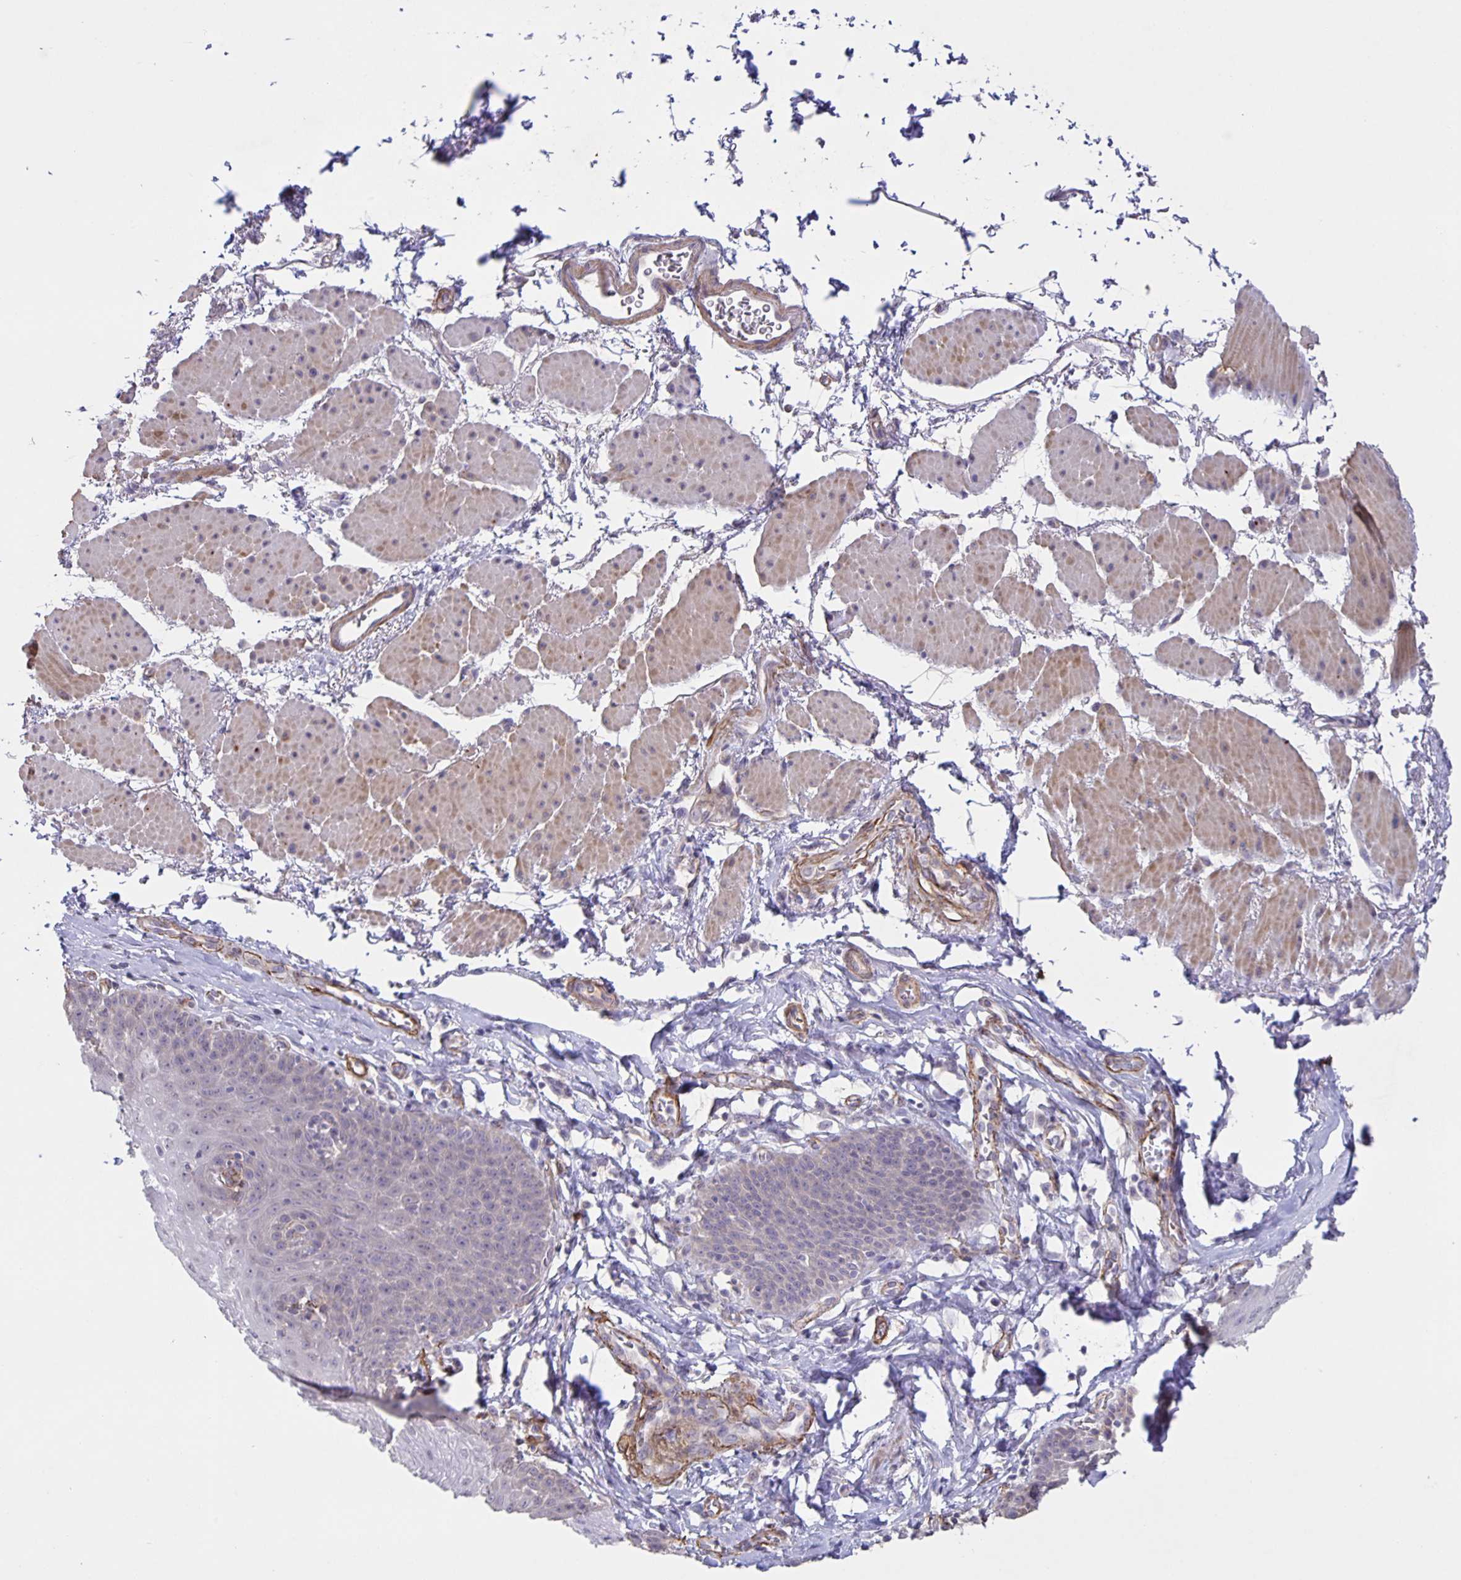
{"staining": {"intensity": "negative", "quantity": "none", "location": "none"}, "tissue": "esophagus", "cell_type": "Squamous epithelial cells", "image_type": "normal", "snomed": [{"axis": "morphology", "description": "Normal tissue, NOS"}, {"axis": "topography", "description": "Esophagus"}], "caption": "Normal esophagus was stained to show a protein in brown. There is no significant expression in squamous epithelial cells. Nuclei are stained in blue.", "gene": "SRCIN1", "patient": {"sex": "female", "age": 81}}